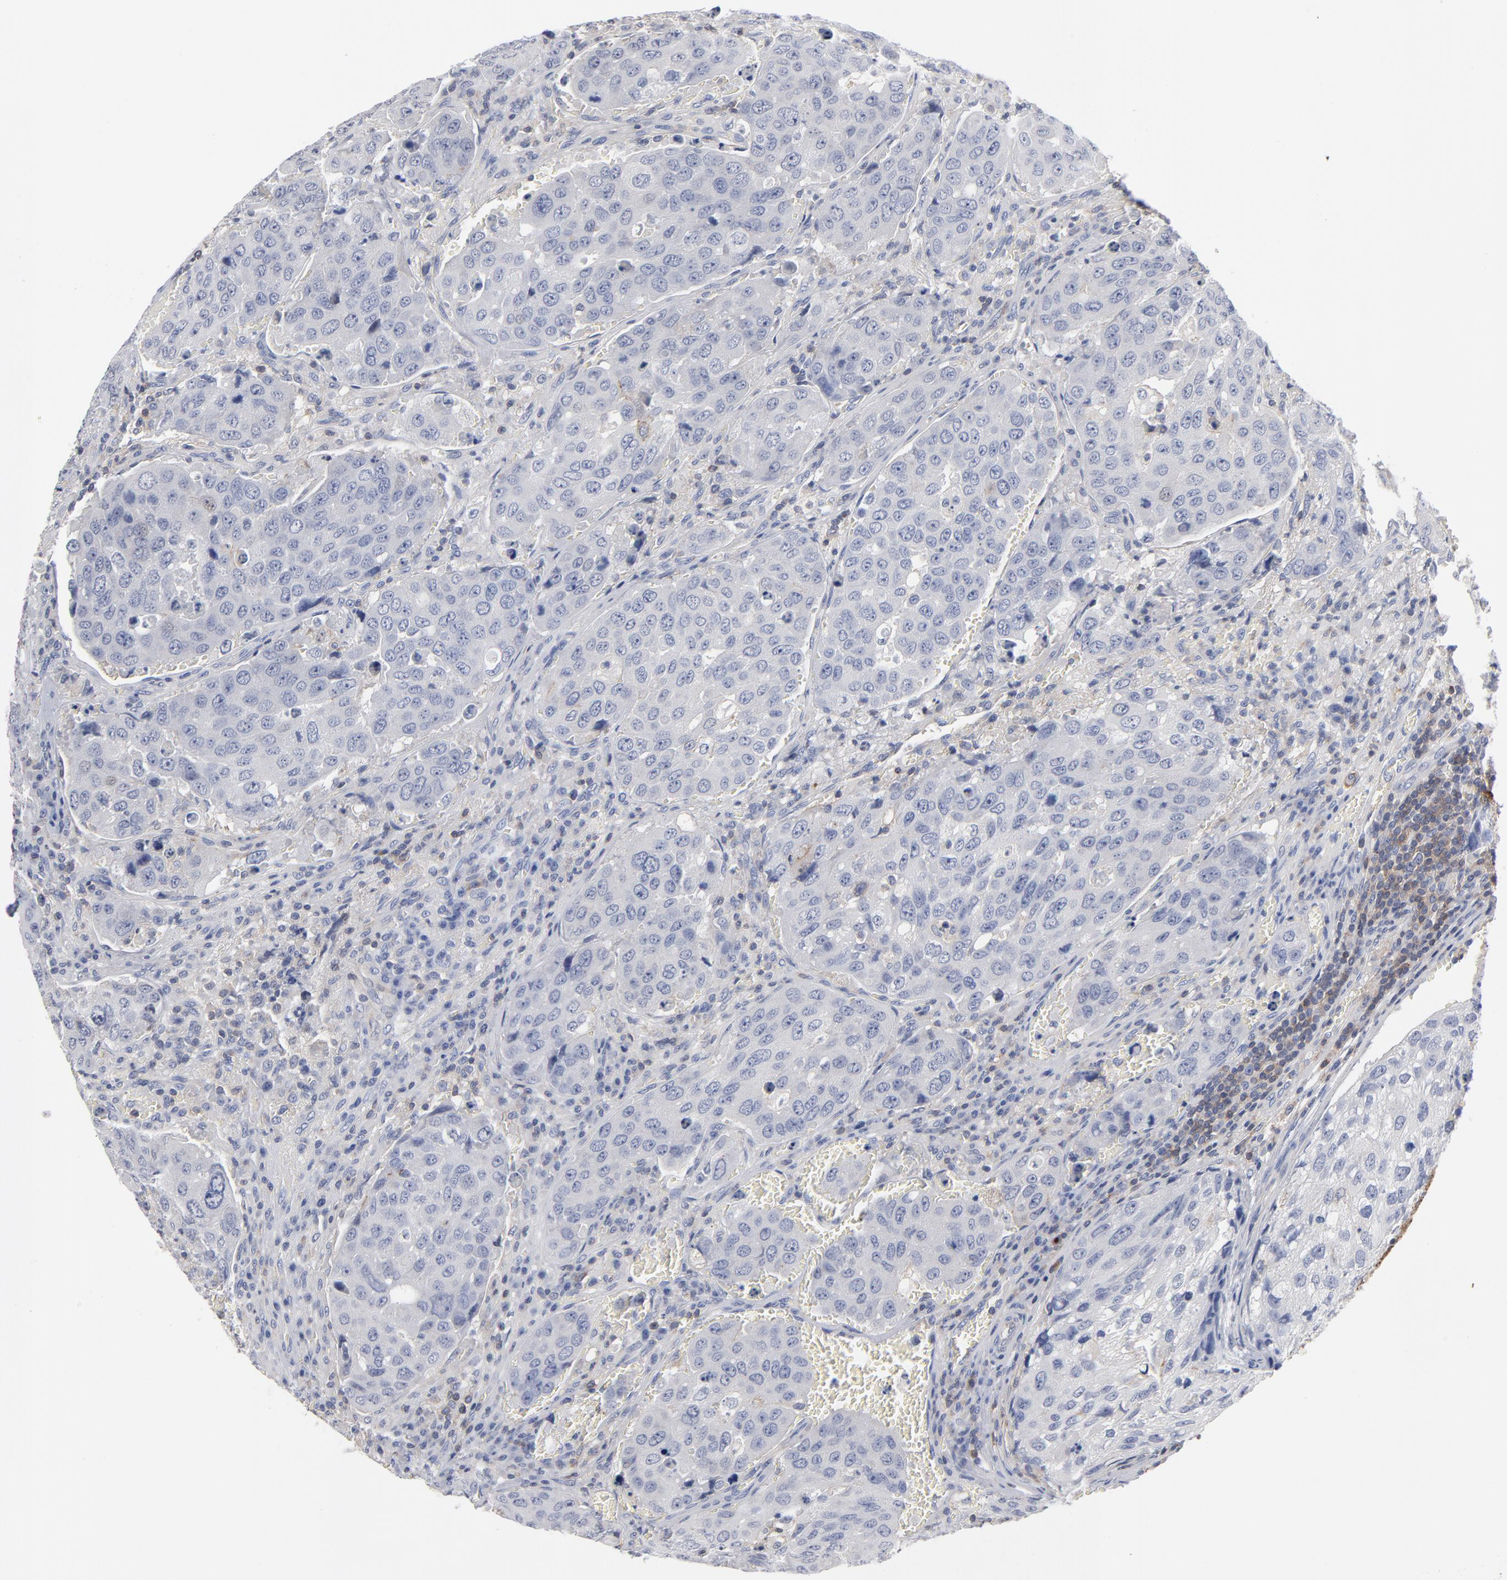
{"staining": {"intensity": "negative", "quantity": "none", "location": "none"}, "tissue": "urothelial cancer", "cell_type": "Tumor cells", "image_type": "cancer", "snomed": [{"axis": "morphology", "description": "Urothelial carcinoma, High grade"}, {"axis": "topography", "description": "Lymph node"}, {"axis": "topography", "description": "Urinary bladder"}], "caption": "There is no significant expression in tumor cells of urothelial cancer. The staining is performed using DAB (3,3'-diaminobenzidine) brown chromogen with nuclei counter-stained in using hematoxylin.", "gene": "PDLIM2", "patient": {"sex": "male", "age": 51}}